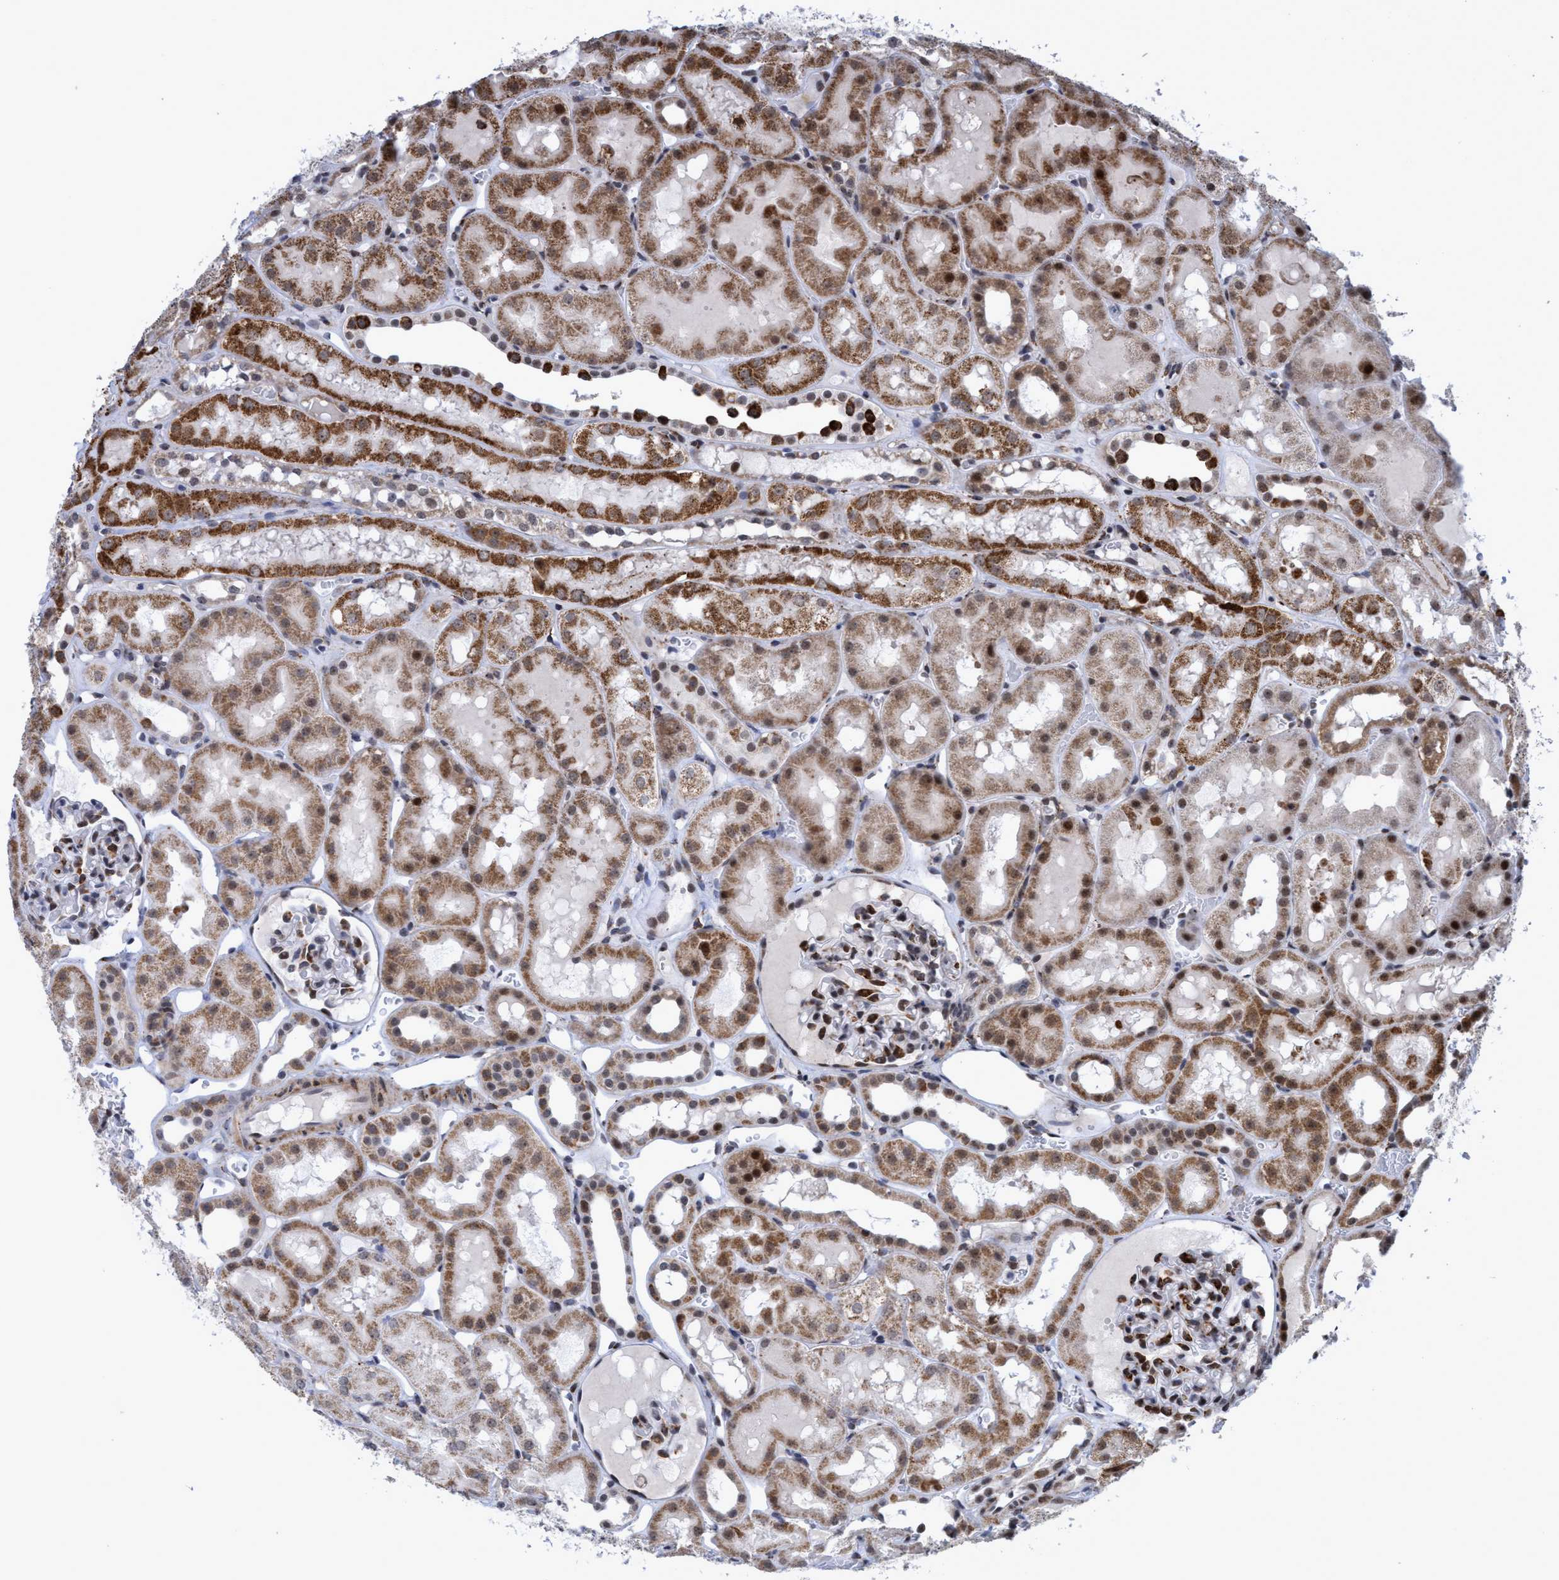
{"staining": {"intensity": "strong", "quantity": "25%-75%", "location": "cytoplasmic/membranous"}, "tissue": "kidney", "cell_type": "Cells in glomeruli", "image_type": "normal", "snomed": [{"axis": "morphology", "description": "Normal tissue, NOS"}, {"axis": "topography", "description": "Kidney"}, {"axis": "topography", "description": "Urinary bladder"}], "caption": "Cells in glomeruli display high levels of strong cytoplasmic/membranous expression in approximately 25%-75% of cells in benign human kidney.", "gene": "GLT6D1", "patient": {"sex": "male", "age": 16}}